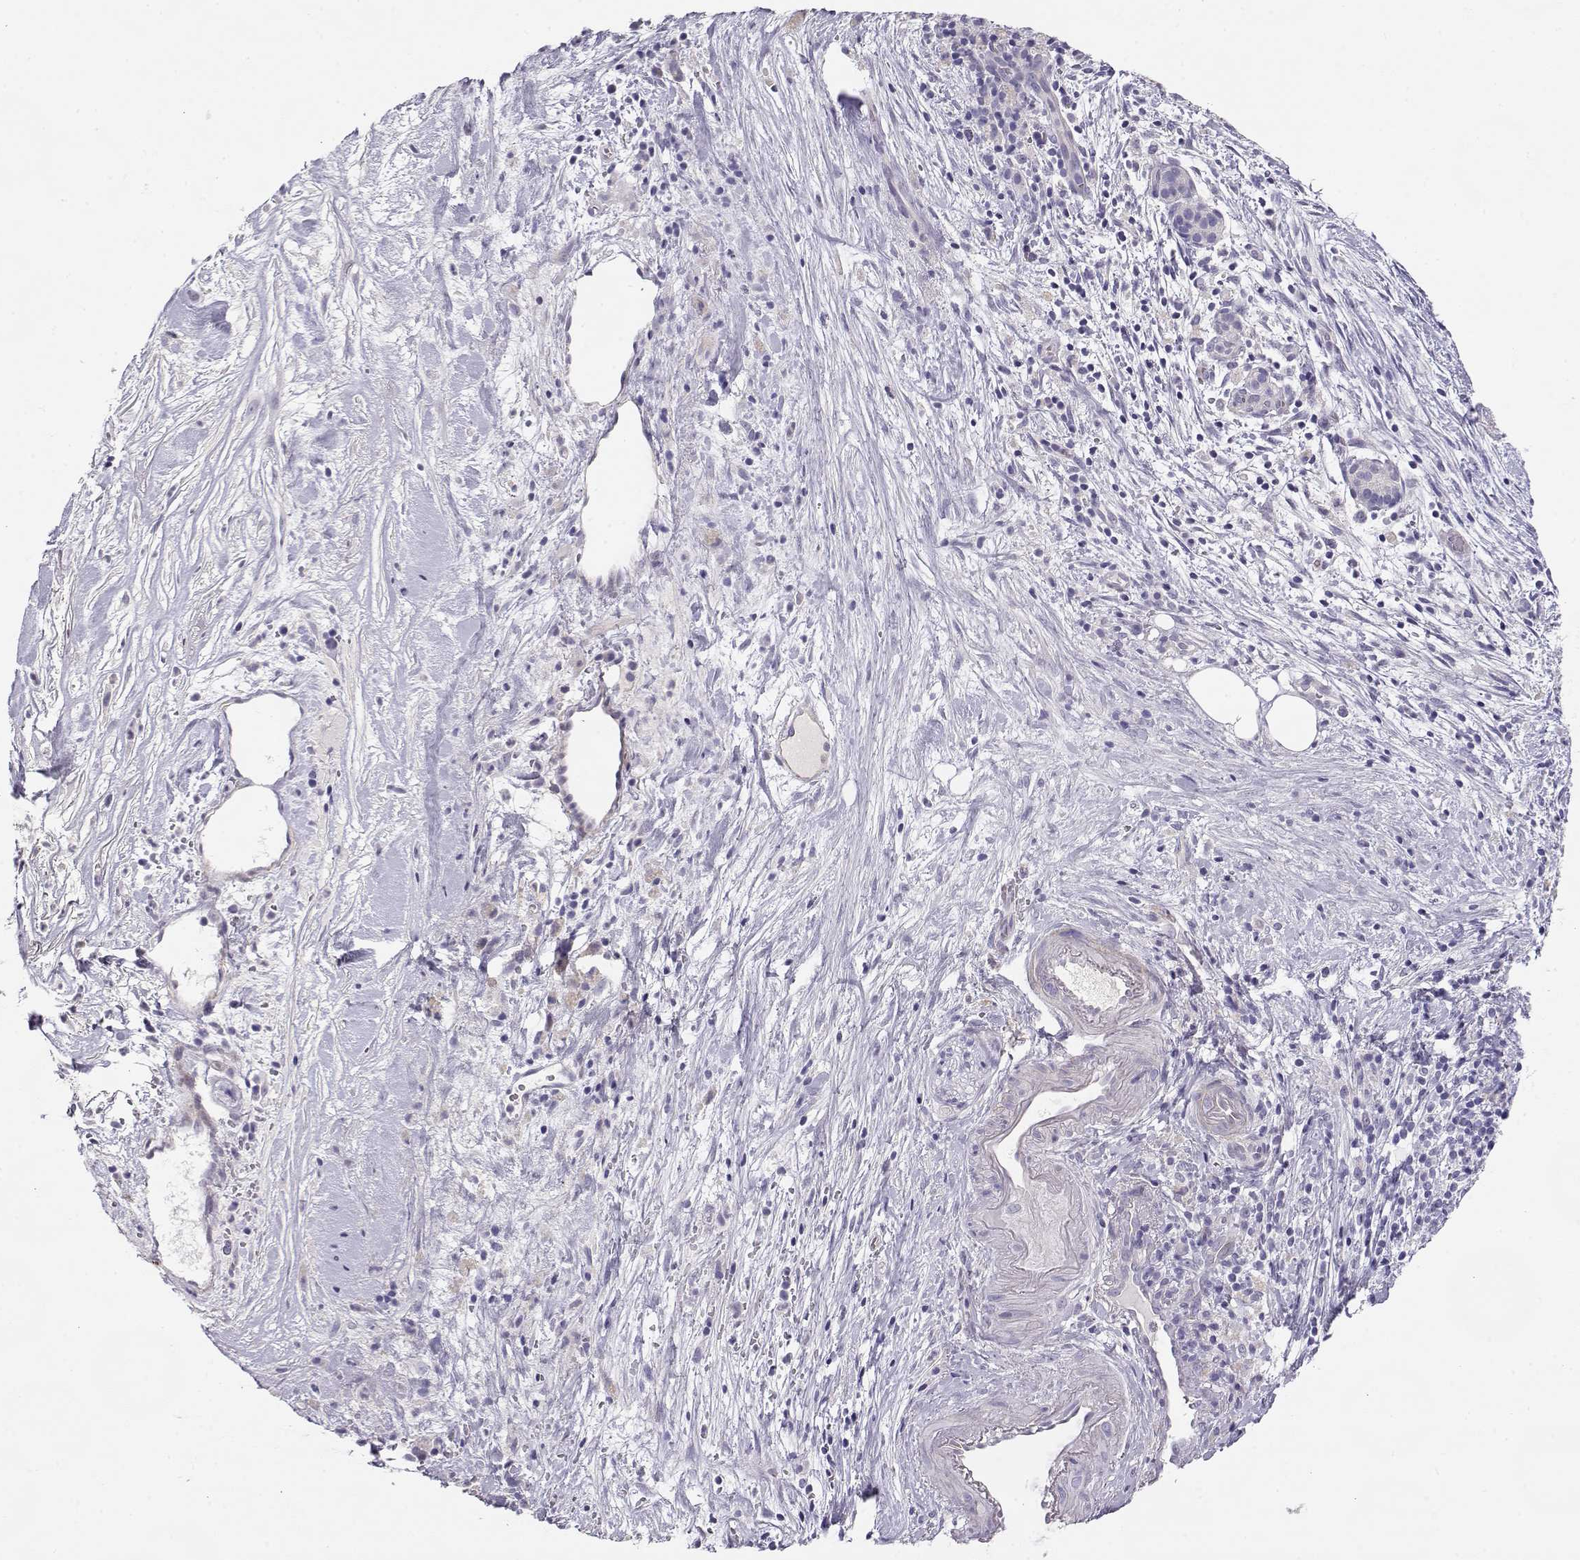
{"staining": {"intensity": "negative", "quantity": "none", "location": "none"}, "tissue": "pancreatic cancer", "cell_type": "Tumor cells", "image_type": "cancer", "snomed": [{"axis": "morphology", "description": "Adenocarcinoma, NOS"}, {"axis": "topography", "description": "Pancreas"}], "caption": "IHC micrograph of neoplastic tissue: pancreatic cancer (adenocarcinoma) stained with DAB displays no significant protein expression in tumor cells.", "gene": "ENDOU", "patient": {"sex": "male", "age": 44}}